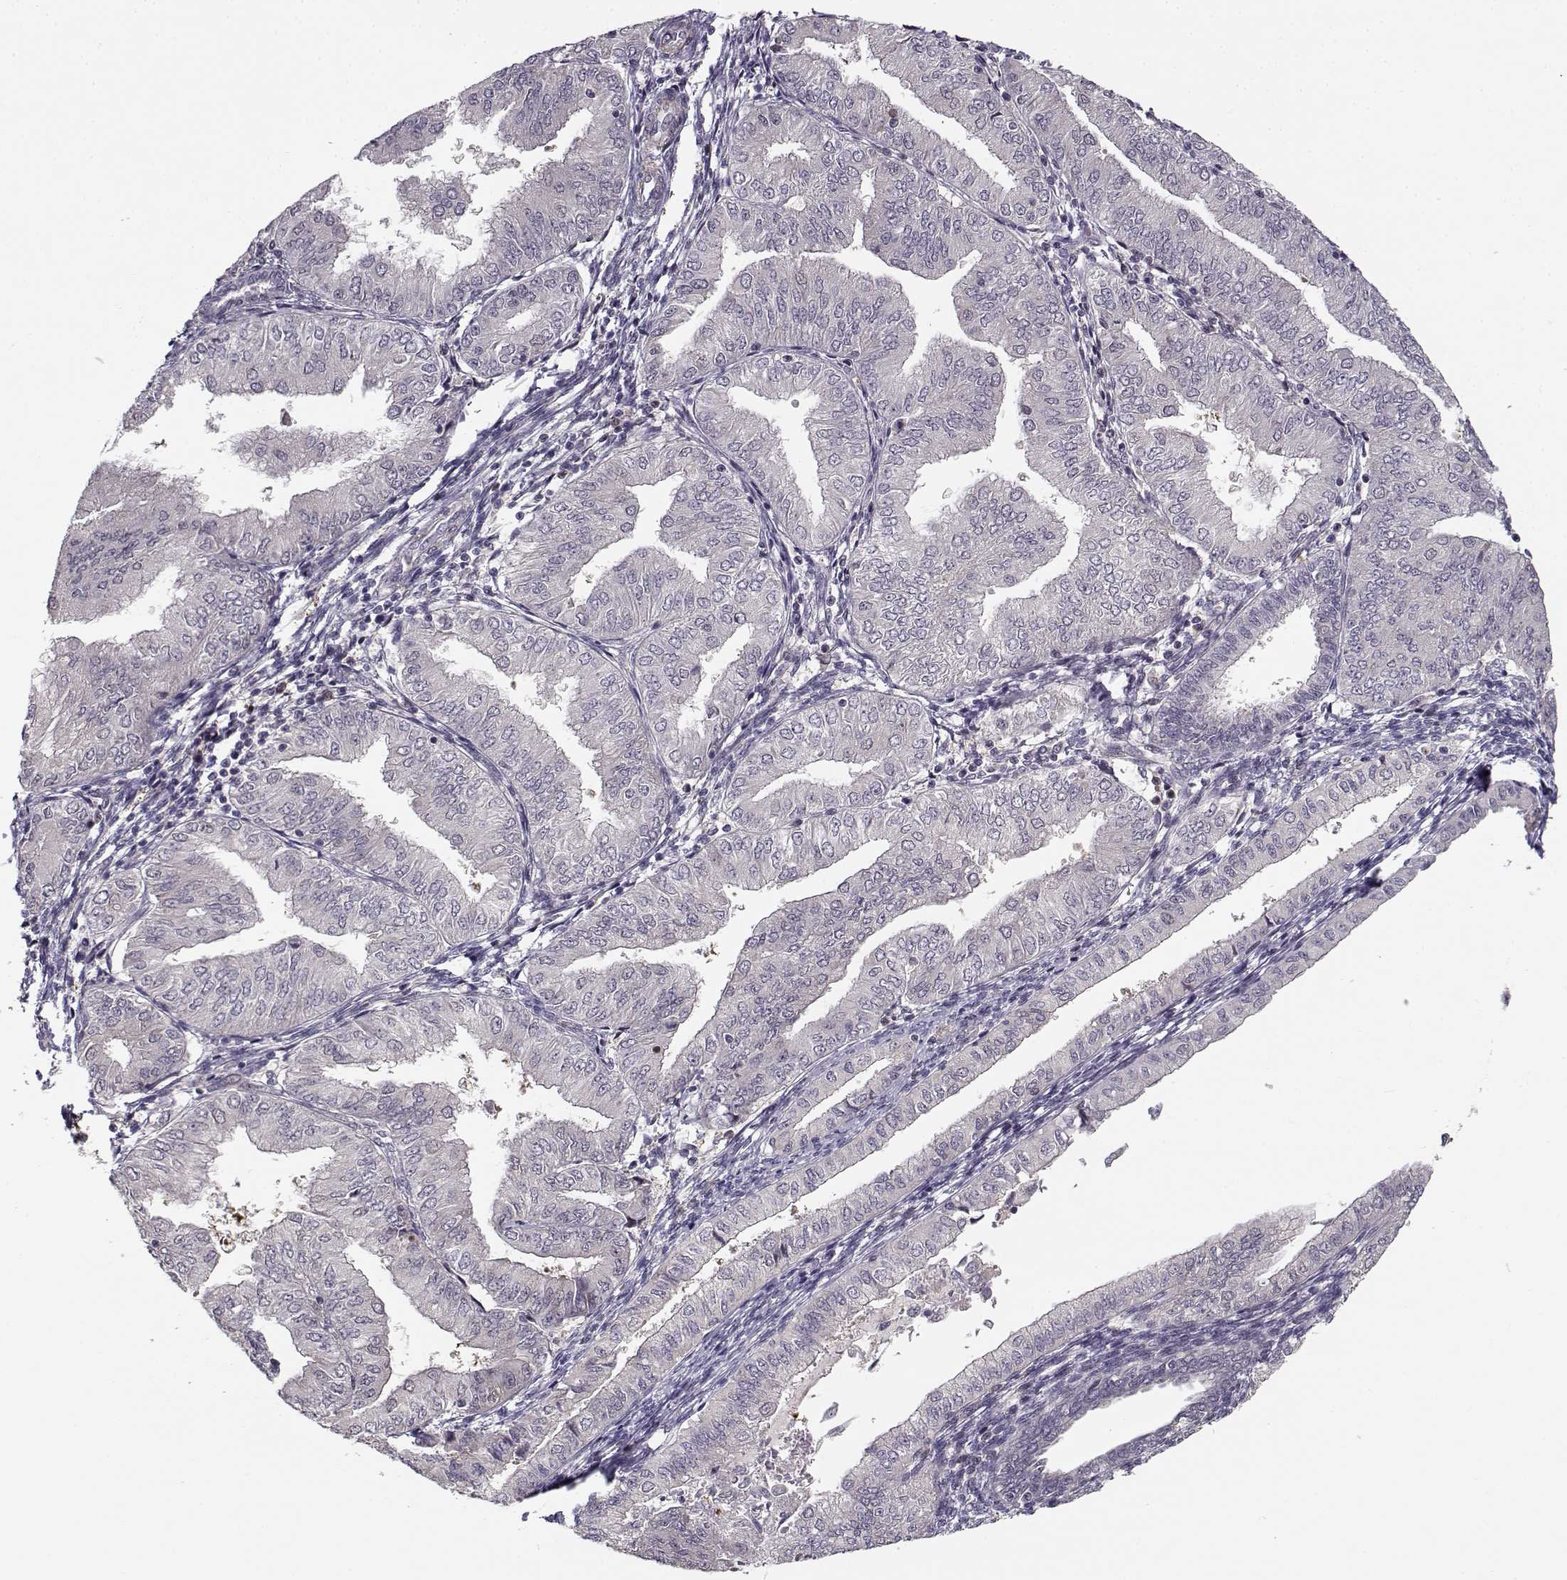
{"staining": {"intensity": "negative", "quantity": "none", "location": "none"}, "tissue": "endometrial cancer", "cell_type": "Tumor cells", "image_type": "cancer", "snomed": [{"axis": "morphology", "description": "Adenocarcinoma, NOS"}, {"axis": "topography", "description": "Endometrium"}], "caption": "A histopathology image of endometrial adenocarcinoma stained for a protein reveals no brown staining in tumor cells.", "gene": "RGS9BP", "patient": {"sex": "female", "age": 53}}